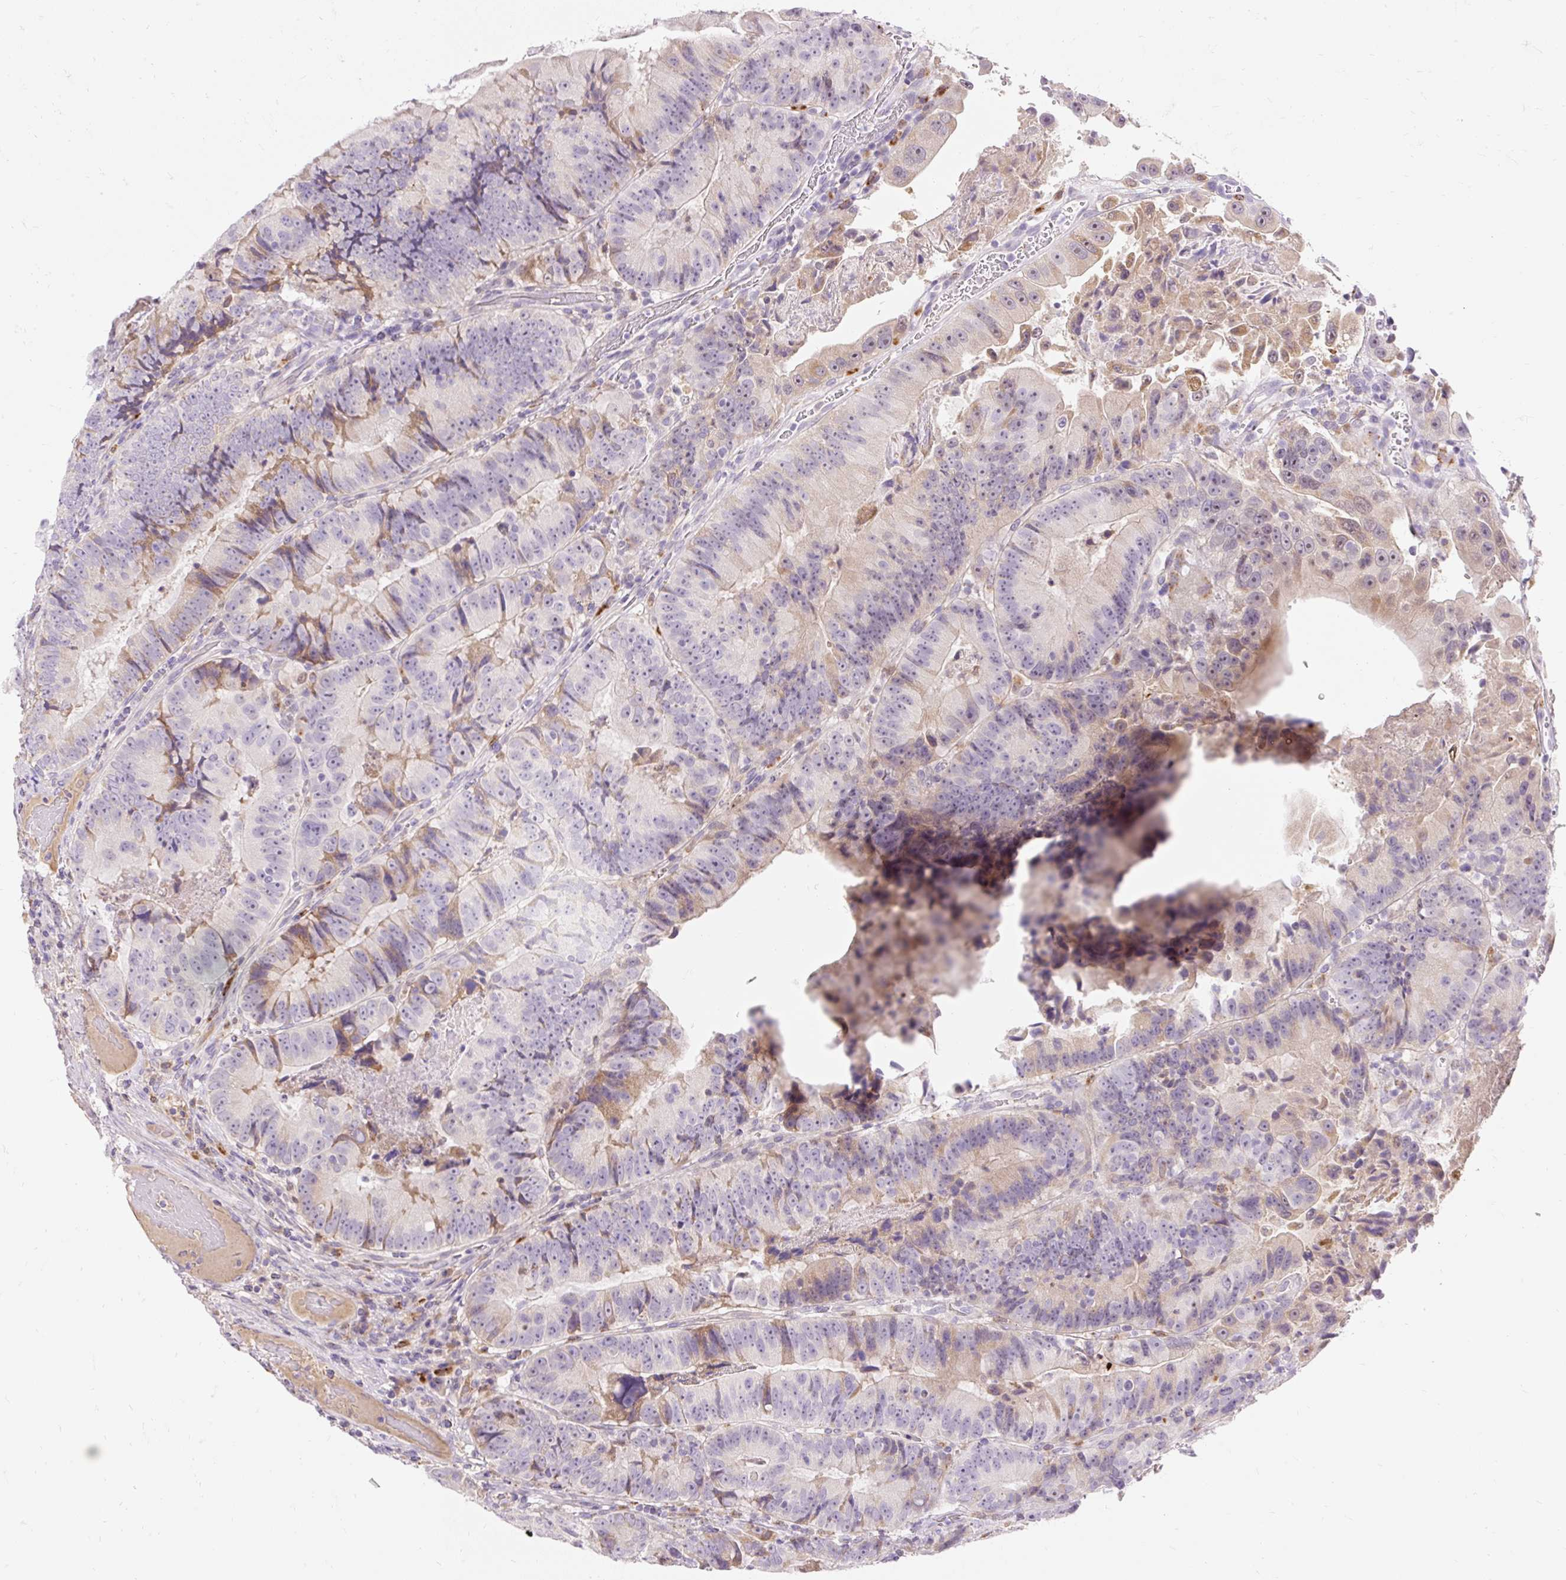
{"staining": {"intensity": "weak", "quantity": "<25%", "location": "cytoplasmic/membranous"}, "tissue": "colorectal cancer", "cell_type": "Tumor cells", "image_type": "cancer", "snomed": [{"axis": "morphology", "description": "Adenocarcinoma, NOS"}, {"axis": "topography", "description": "Colon"}], "caption": "Human colorectal cancer stained for a protein using immunohistochemistry (IHC) demonstrates no expression in tumor cells.", "gene": "TMEM150C", "patient": {"sex": "female", "age": 86}}